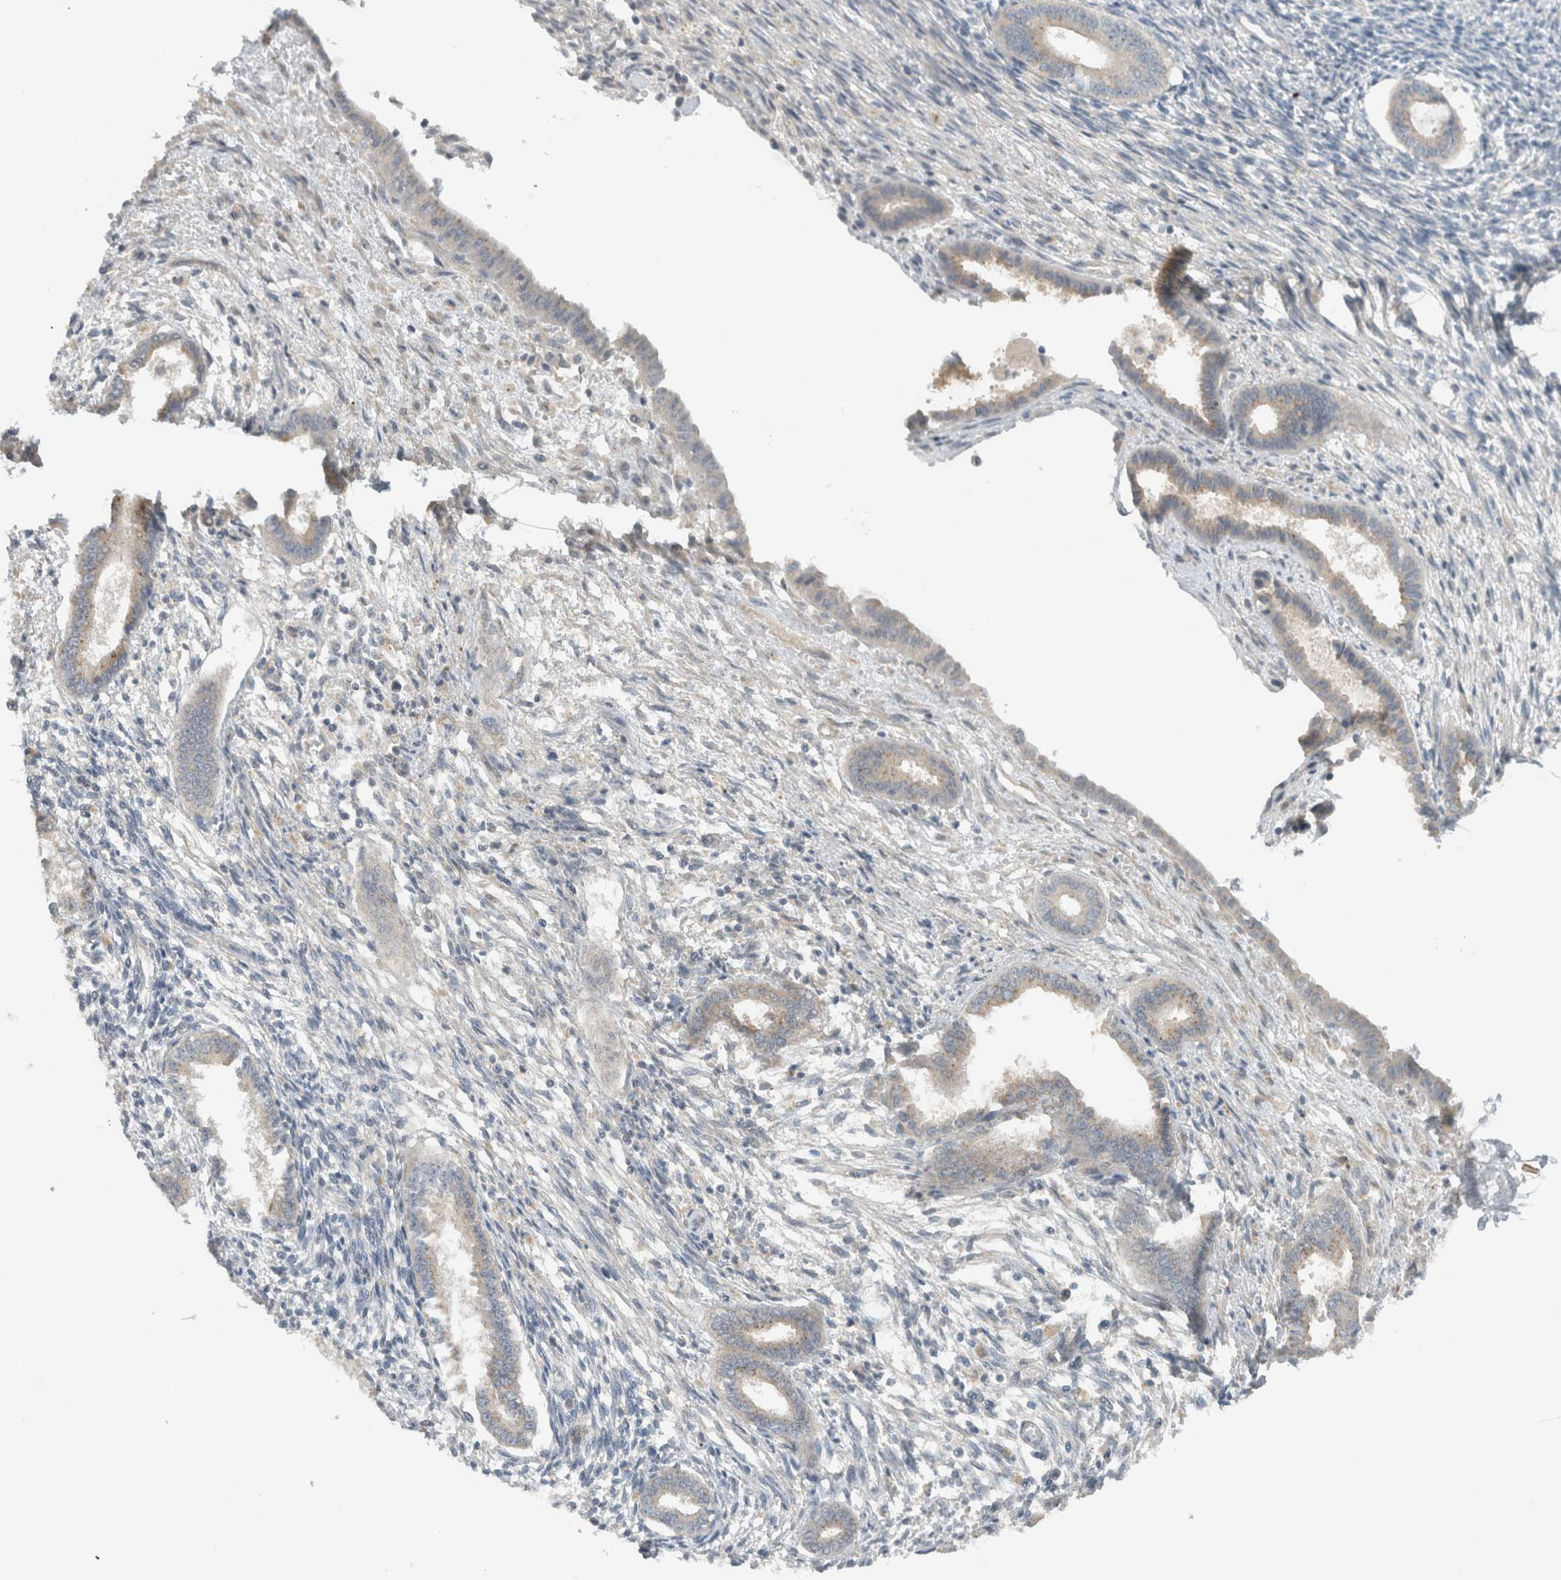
{"staining": {"intensity": "negative", "quantity": "none", "location": "none"}, "tissue": "endometrium", "cell_type": "Cells in endometrial stroma", "image_type": "normal", "snomed": [{"axis": "morphology", "description": "Normal tissue, NOS"}, {"axis": "topography", "description": "Endometrium"}], "caption": "Endometrium stained for a protein using IHC demonstrates no positivity cells in endometrial stroma.", "gene": "ERCC6L2", "patient": {"sex": "female", "age": 56}}